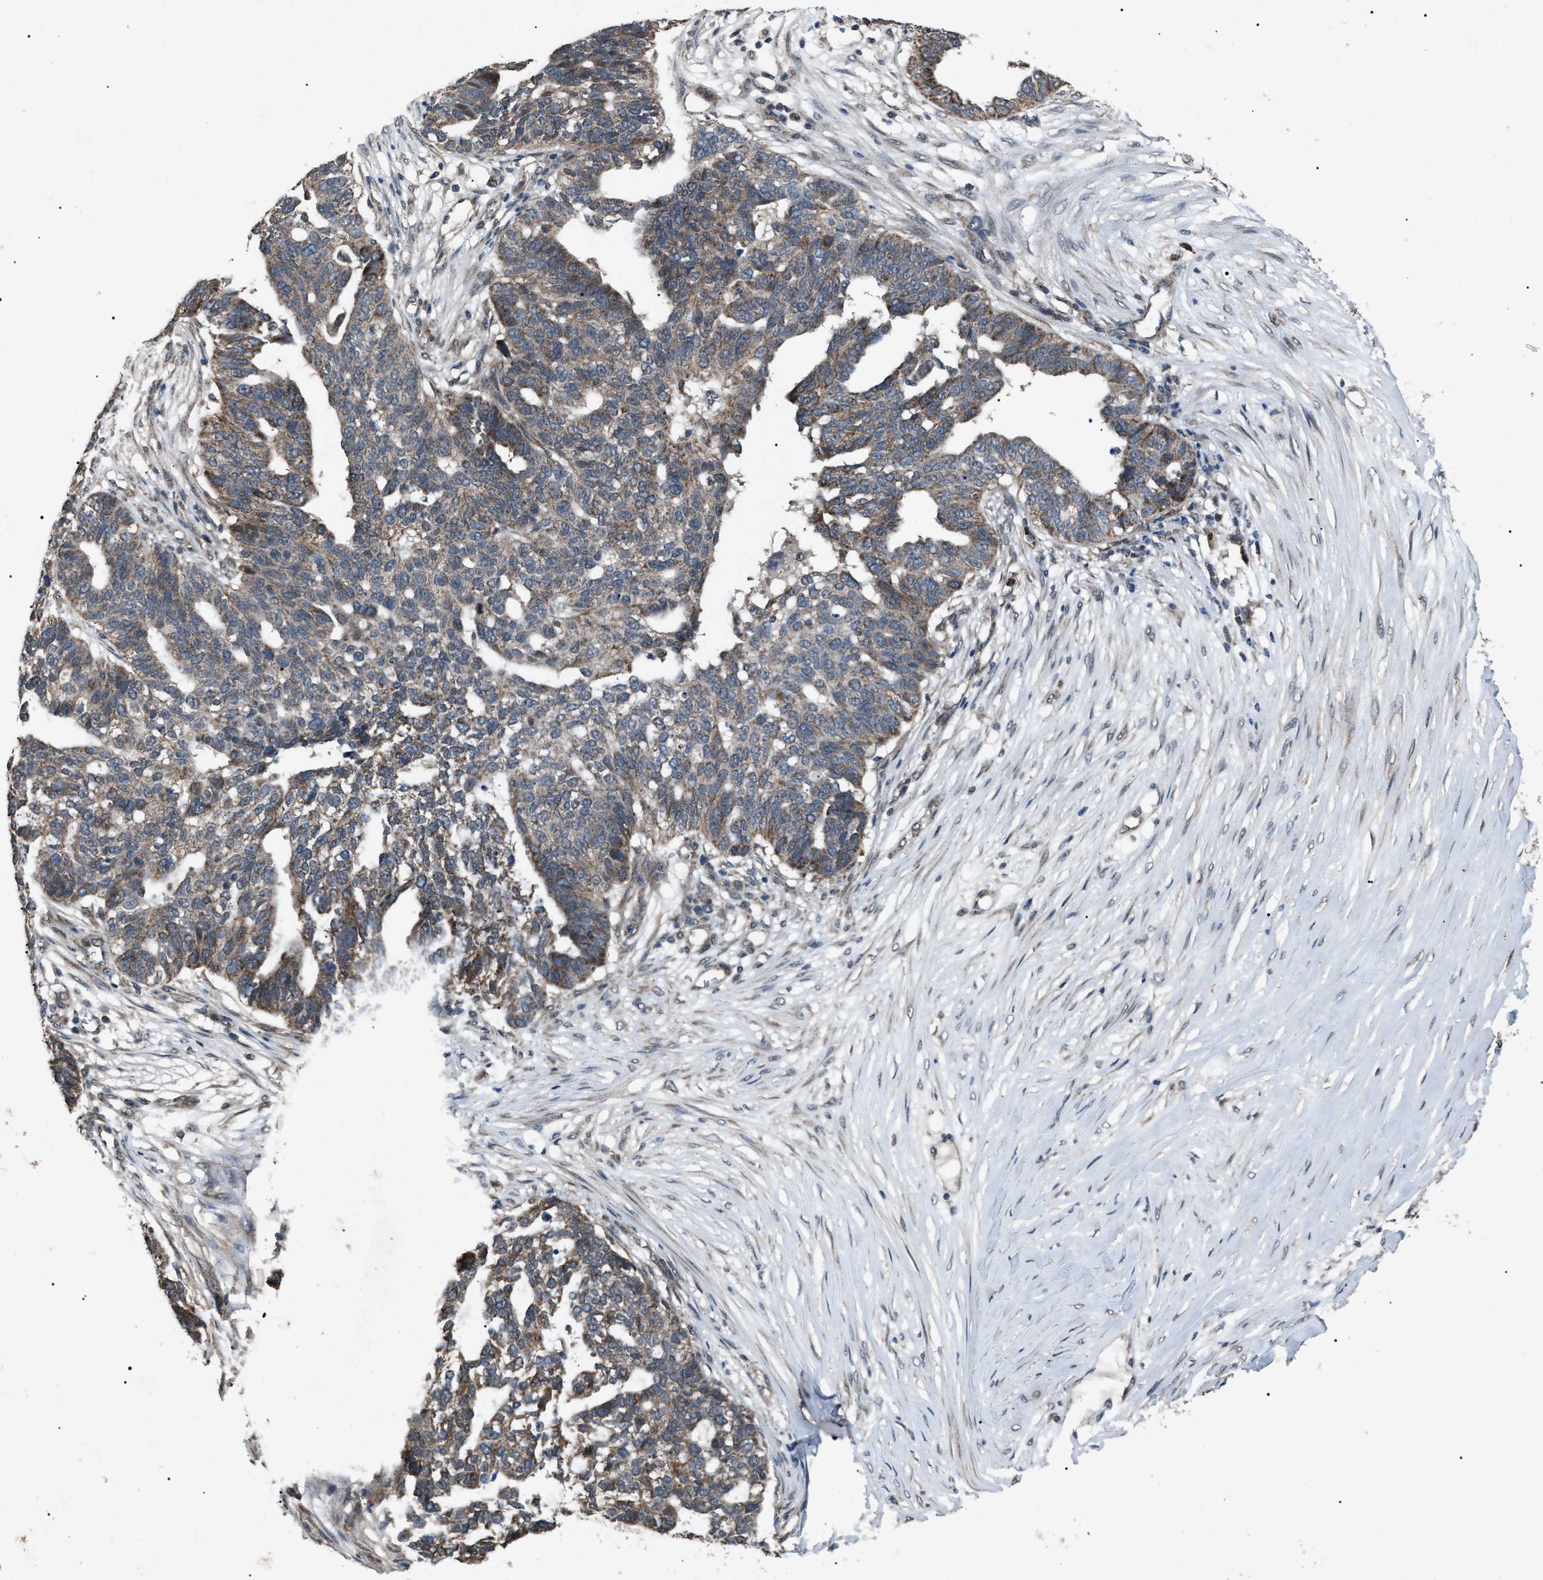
{"staining": {"intensity": "moderate", "quantity": "<25%", "location": "cytoplasmic/membranous"}, "tissue": "ovarian cancer", "cell_type": "Tumor cells", "image_type": "cancer", "snomed": [{"axis": "morphology", "description": "Cystadenocarcinoma, serous, NOS"}, {"axis": "topography", "description": "Ovary"}], "caption": "Ovarian cancer stained with a brown dye exhibits moderate cytoplasmic/membranous positive staining in approximately <25% of tumor cells.", "gene": "ZFAND2A", "patient": {"sex": "female", "age": 59}}